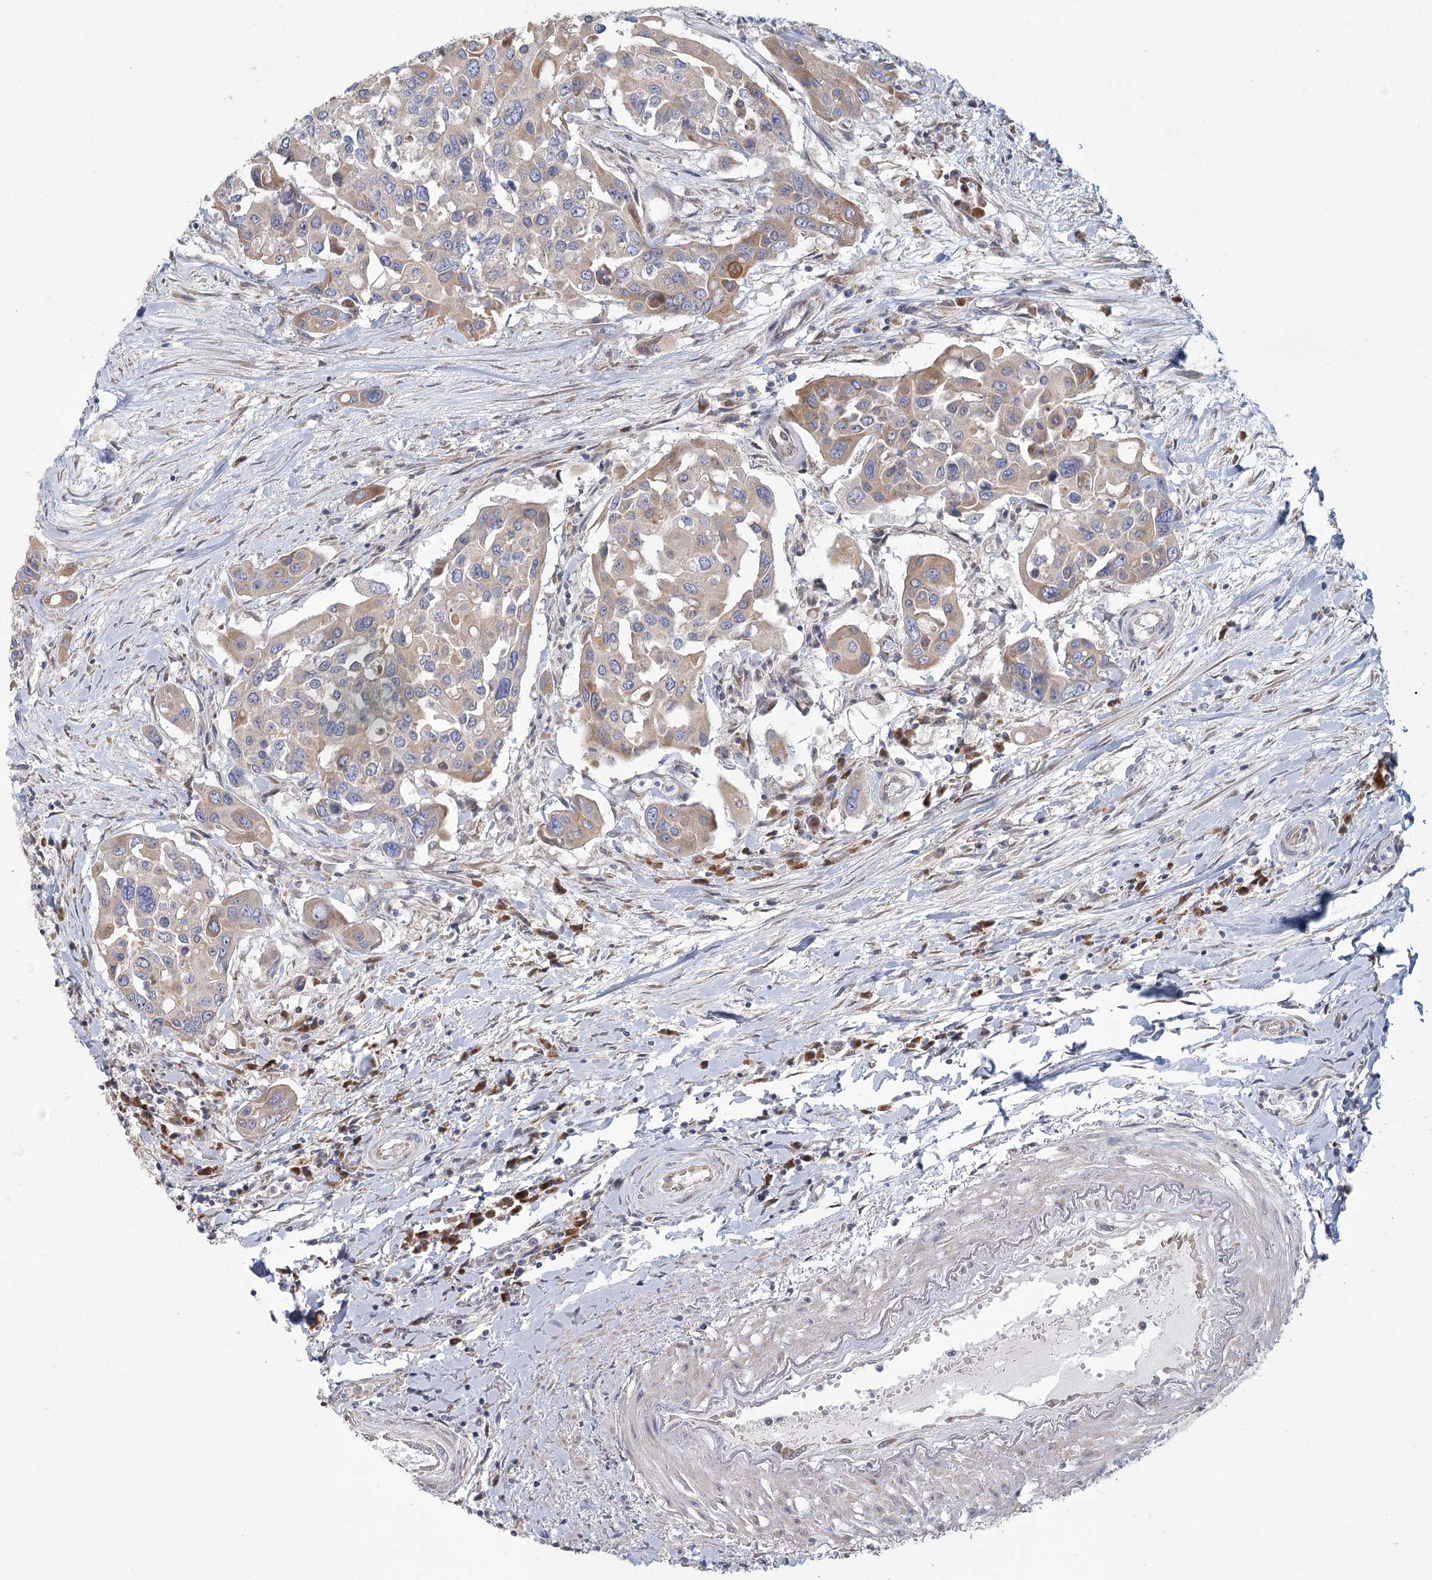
{"staining": {"intensity": "moderate", "quantity": "<25%", "location": "cytoplasmic/membranous"}, "tissue": "colorectal cancer", "cell_type": "Tumor cells", "image_type": "cancer", "snomed": [{"axis": "morphology", "description": "Adenocarcinoma, NOS"}, {"axis": "topography", "description": "Colon"}], "caption": "This photomicrograph shows immunohistochemistry (IHC) staining of human colorectal cancer, with low moderate cytoplasmic/membranous positivity in about <25% of tumor cells.", "gene": "CNTLN", "patient": {"sex": "male", "age": 77}}